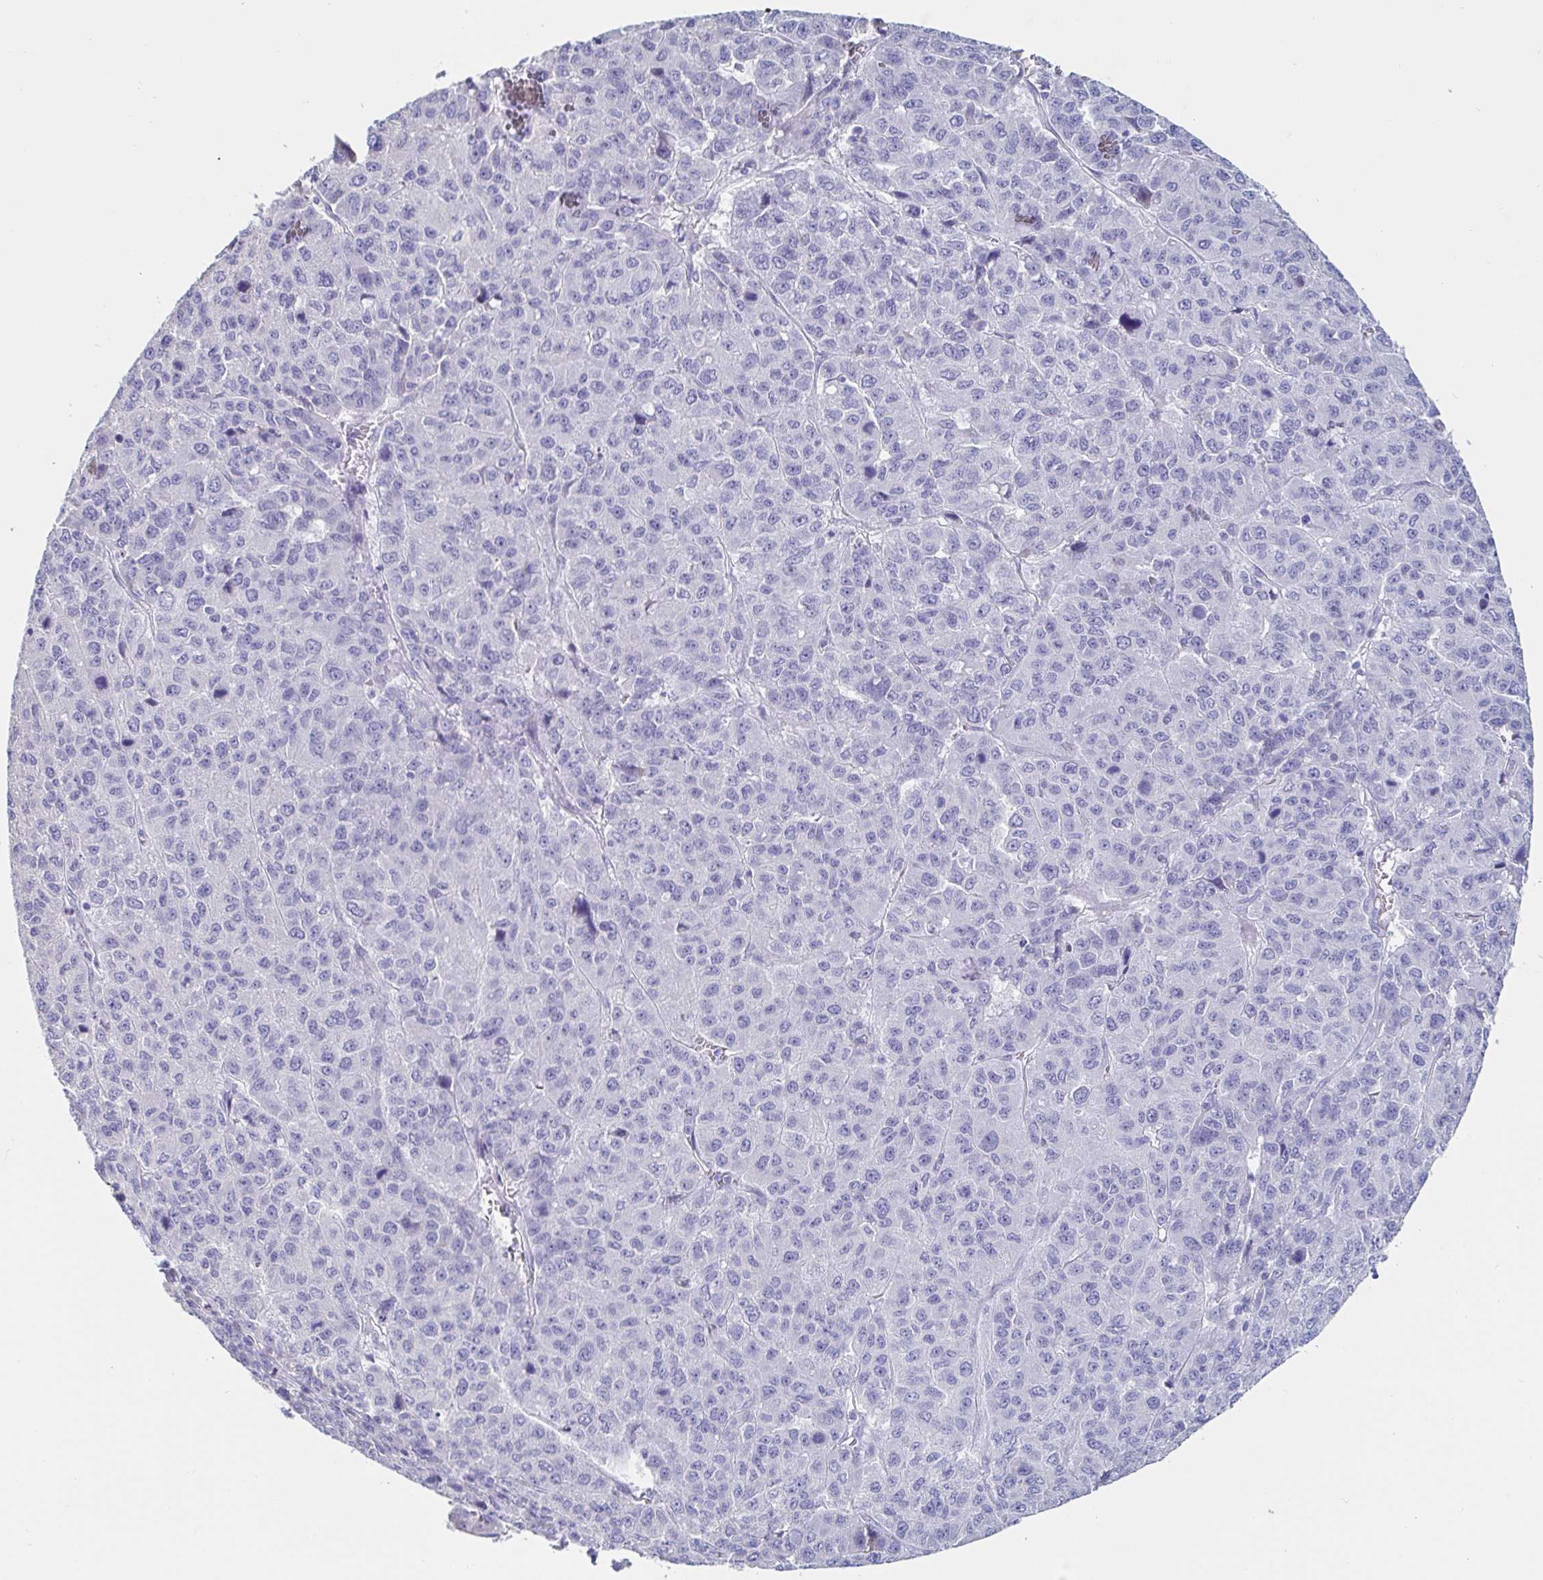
{"staining": {"intensity": "negative", "quantity": "none", "location": "none"}, "tissue": "liver cancer", "cell_type": "Tumor cells", "image_type": "cancer", "snomed": [{"axis": "morphology", "description": "Carcinoma, Hepatocellular, NOS"}, {"axis": "topography", "description": "Liver"}], "caption": "This is an immunohistochemistry (IHC) micrograph of human hepatocellular carcinoma (liver). There is no expression in tumor cells.", "gene": "C4orf17", "patient": {"sex": "male", "age": 69}}